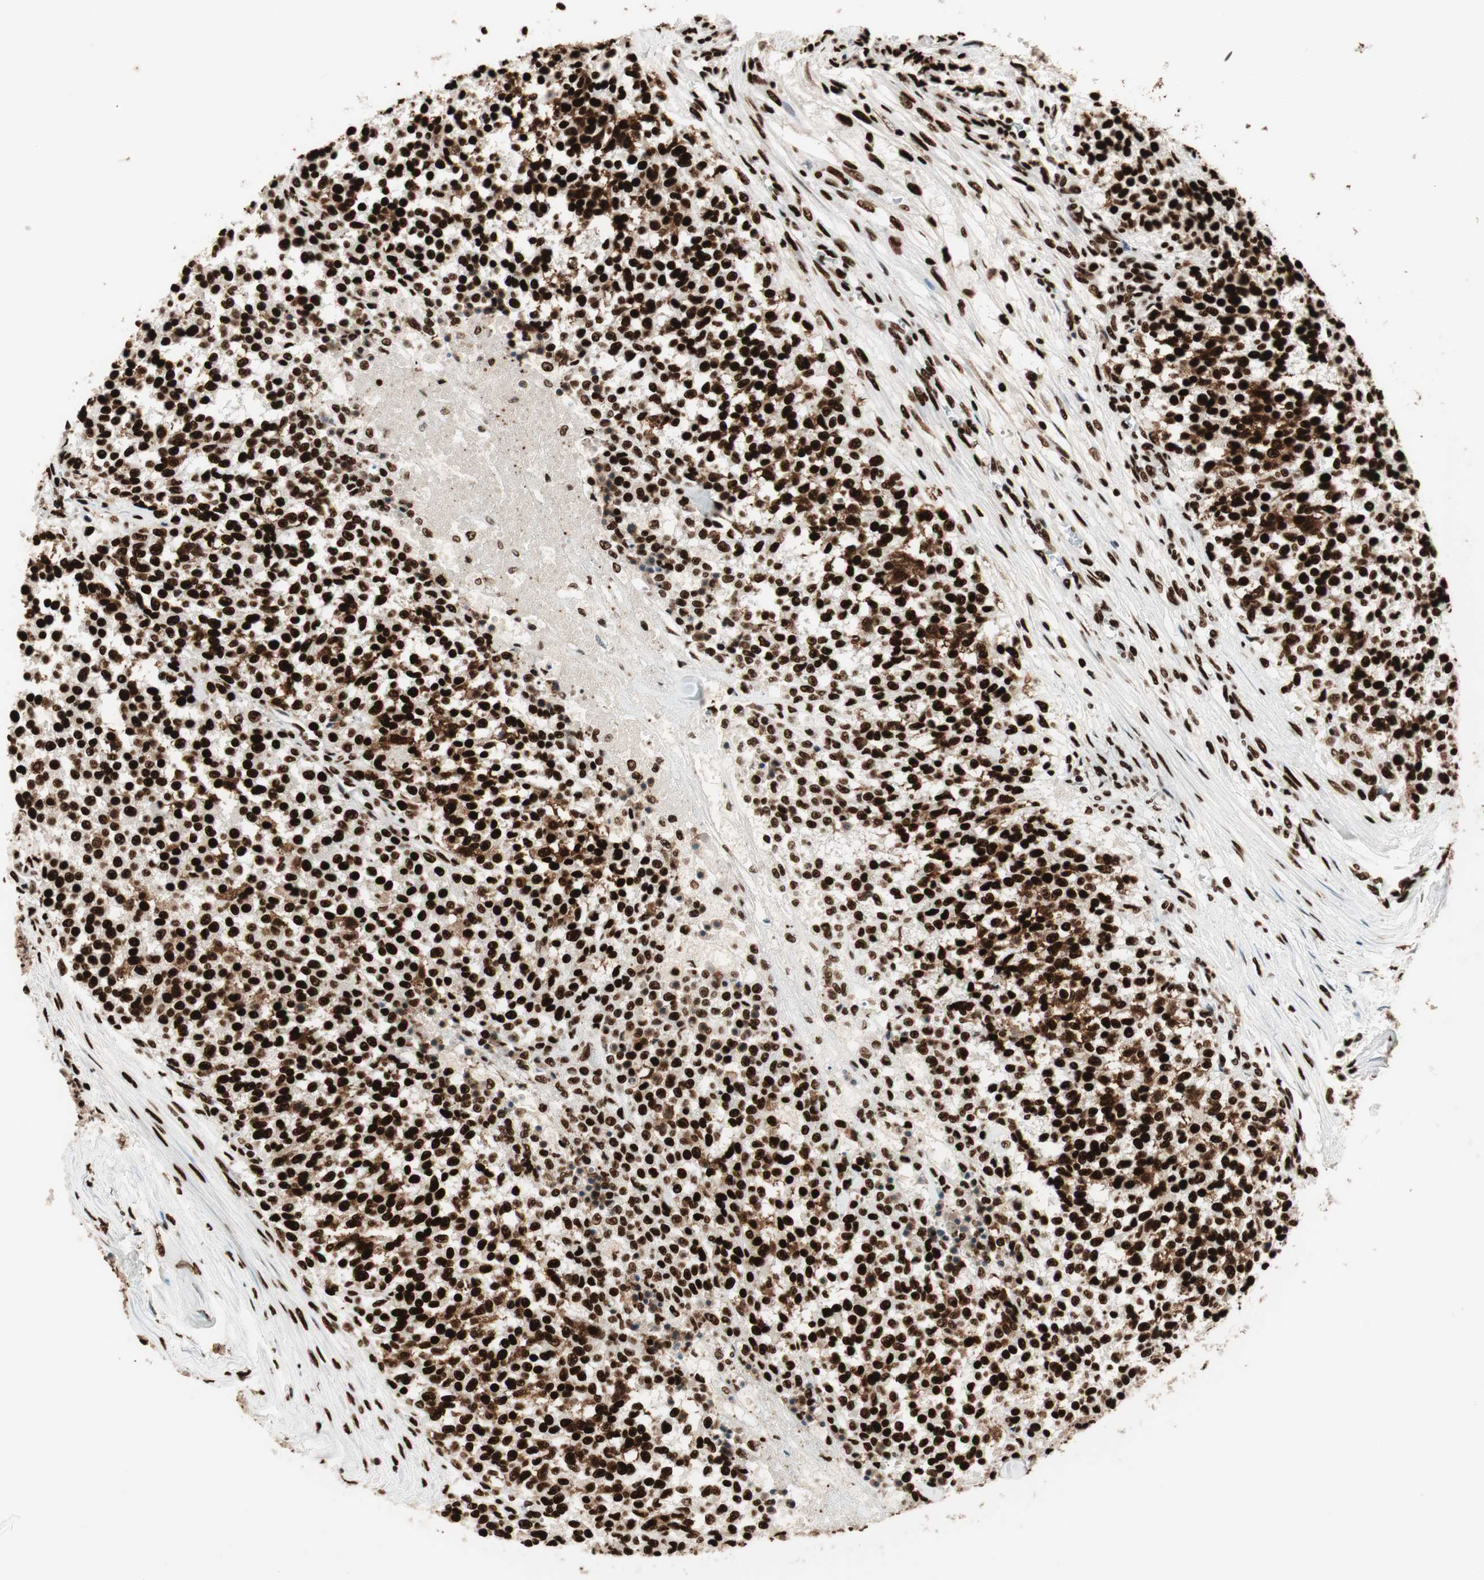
{"staining": {"intensity": "strong", "quantity": ">75%", "location": "cytoplasmic/membranous,nuclear"}, "tissue": "testis cancer", "cell_type": "Tumor cells", "image_type": "cancer", "snomed": [{"axis": "morphology", "description": "Seminoma, NOS"}, {"axis": "topography", "description": "Testis"}], "caption": "Immunohistochemical staining of testis seminoma demonstrates high levels of strong cytoplasmic/membranous and nuclear positivity in approximately >75% of tumor cells. (DAB (3,3'-diaminobenzidine) = brown stain, brightfield microscopy at high magnification).", "gene": "PSME3", "patient": {"sex": "male", "age": 59}}